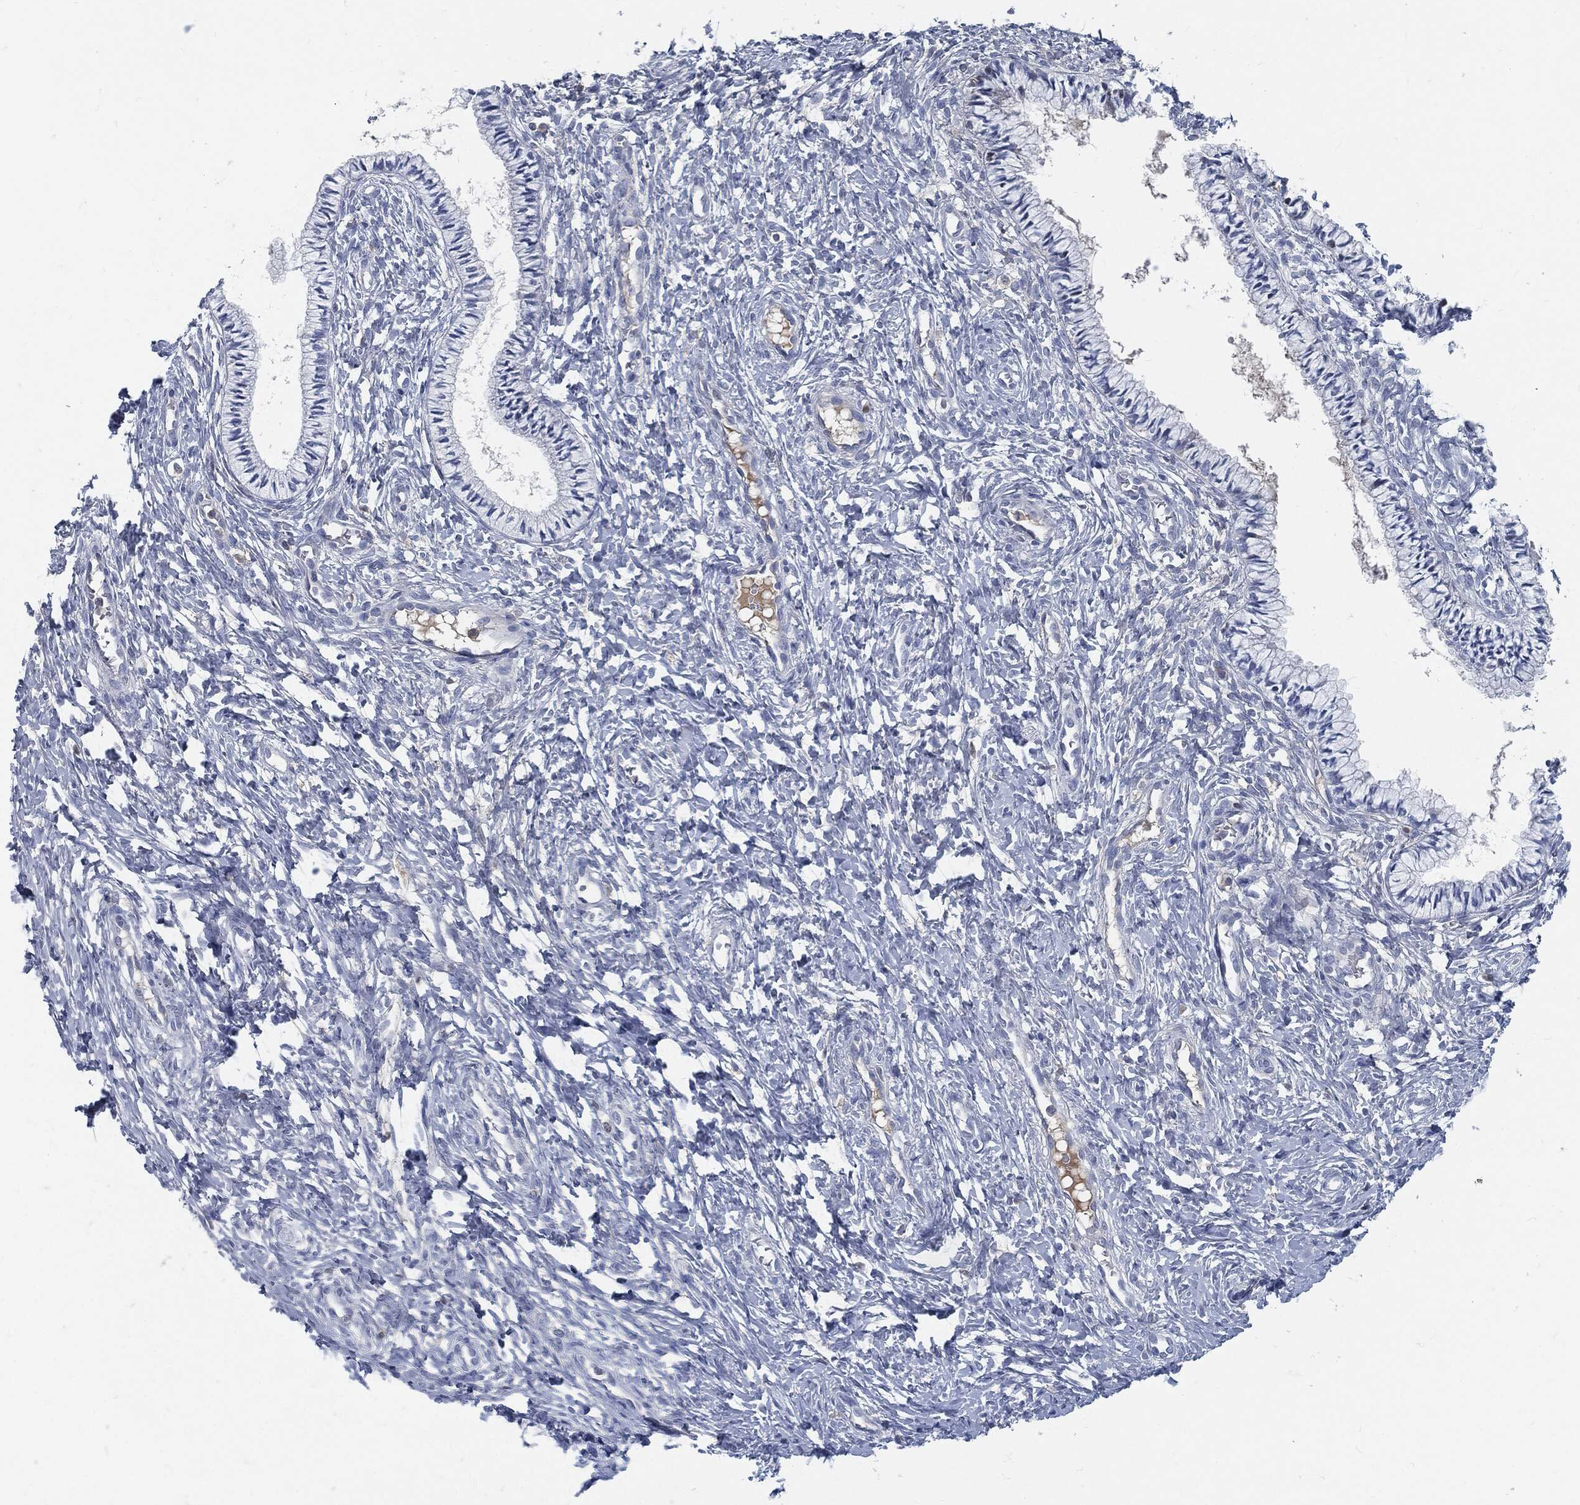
{"staining": {"intensity": "negative", "quantity": "none", "location": "none"}, "tissue": "cervix", "cell_type": "Glandular cells", "image_type": "normal", "snomed": [{"axis": "morphology", "description": "Normal tissue, NOS"}, {"axis": "topography", "description": "Cervix"}], "caption": "Immunohistochemistry (IHC) histopathology image of unremarkable cervix stained for a protein (brown), which shows no expression in glandular cells. (Brightfield microscopy of DAB (3,3'-diaminobenzidine) immunohistochemistry (IHC) at high magnification).", "gene": "MST1", "patient": {"sex": "female", "age": 39}}